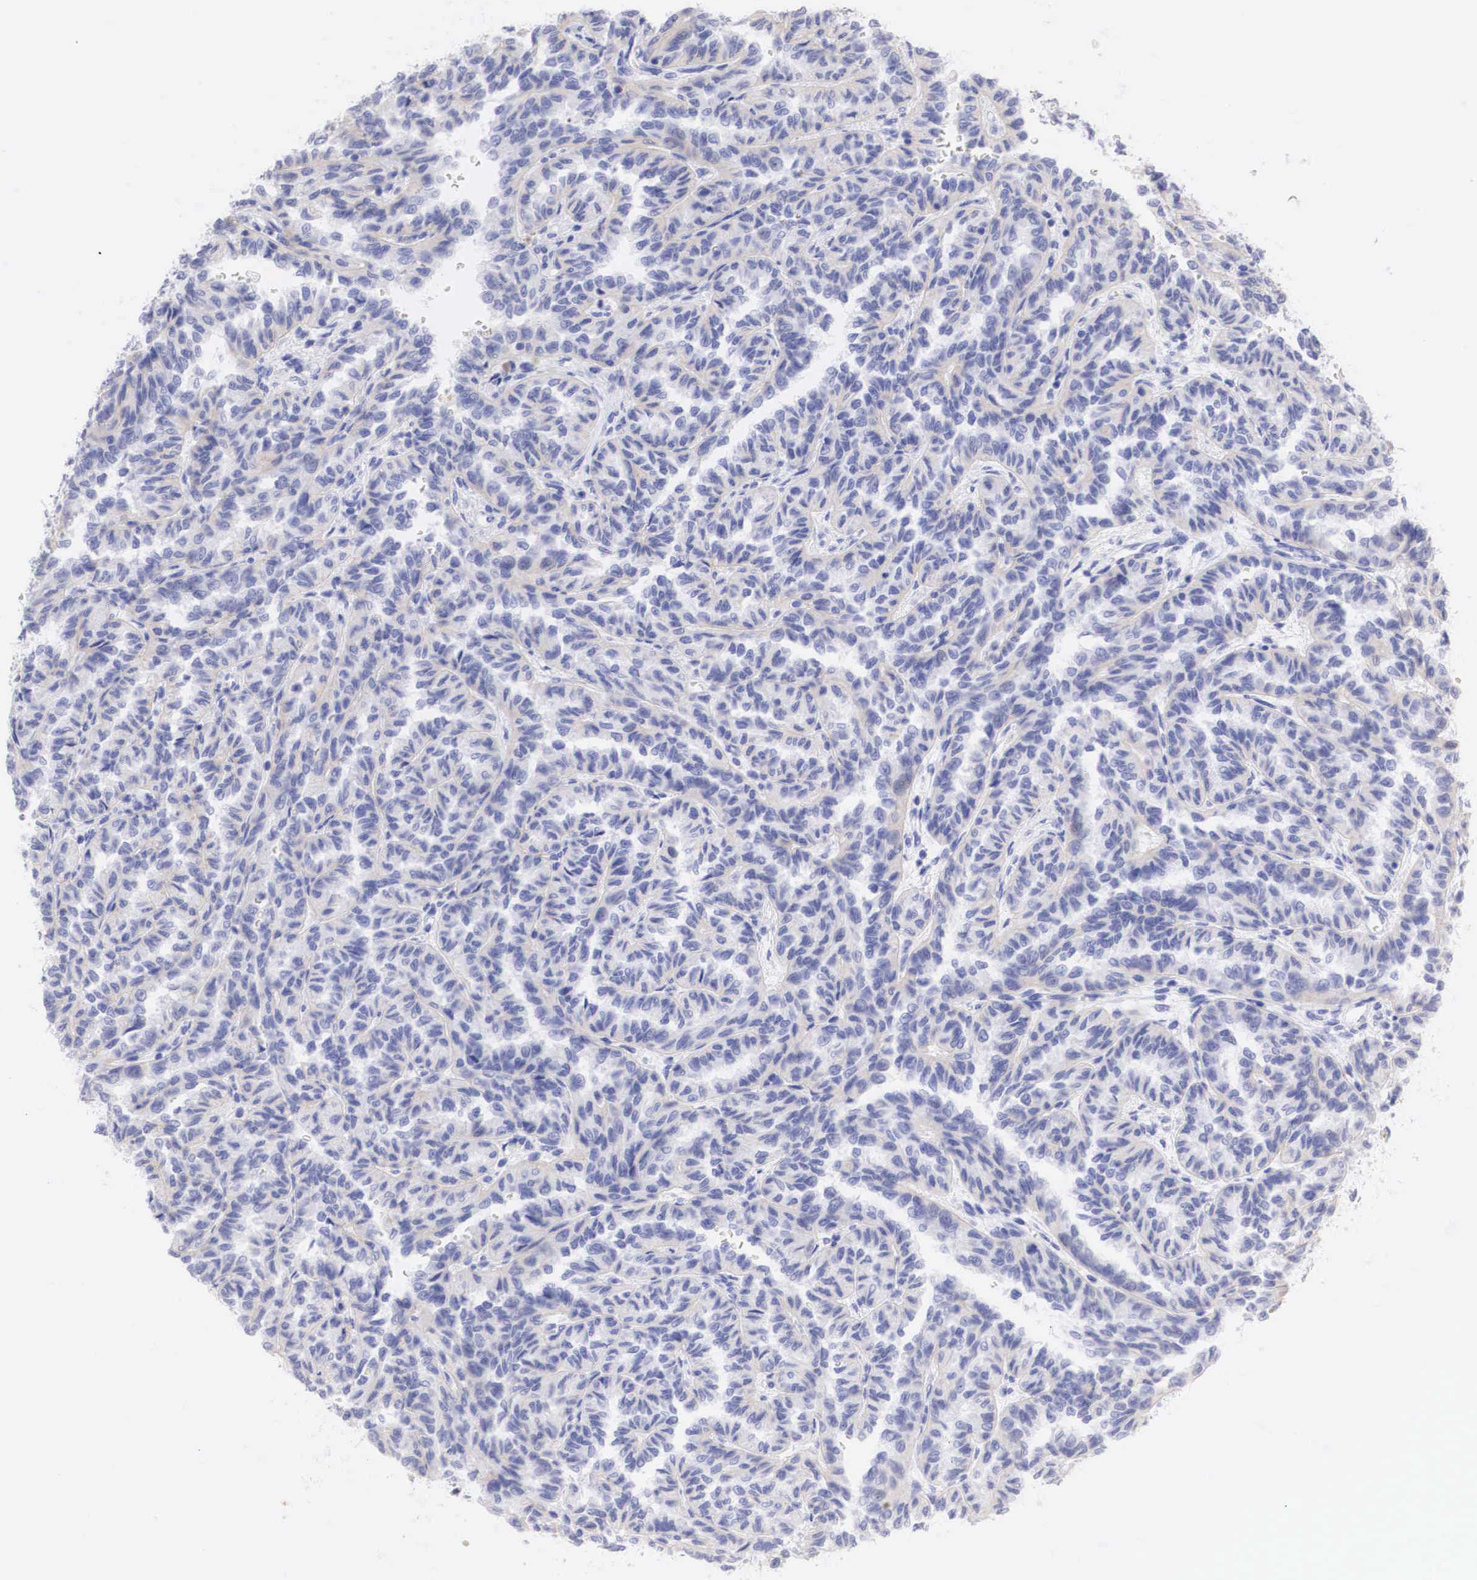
{"staining": {"intensity": "weak", "quantity": ">75%", "location": "cytoplasmic/membranous"}, "tissue": "renal cancer", "cell_type": "Tumor cells", "image_type": "cancer", "snomed": [{"axis": "morphology", "description": "Inflammation, NOS"}, {"axis": "morphology", "description": "Adenocarcinoma, NOS"}, {"axis": "topography", "description": "Kidney"}], "caption": "Immunohistochemical staining of renal cancer exhibits weak cytoplasmic/membranous protein positivity in approximately >75% of tumor cells.", "gene": "ERBB2", "patient": {"sex": "male", "age": 68}}